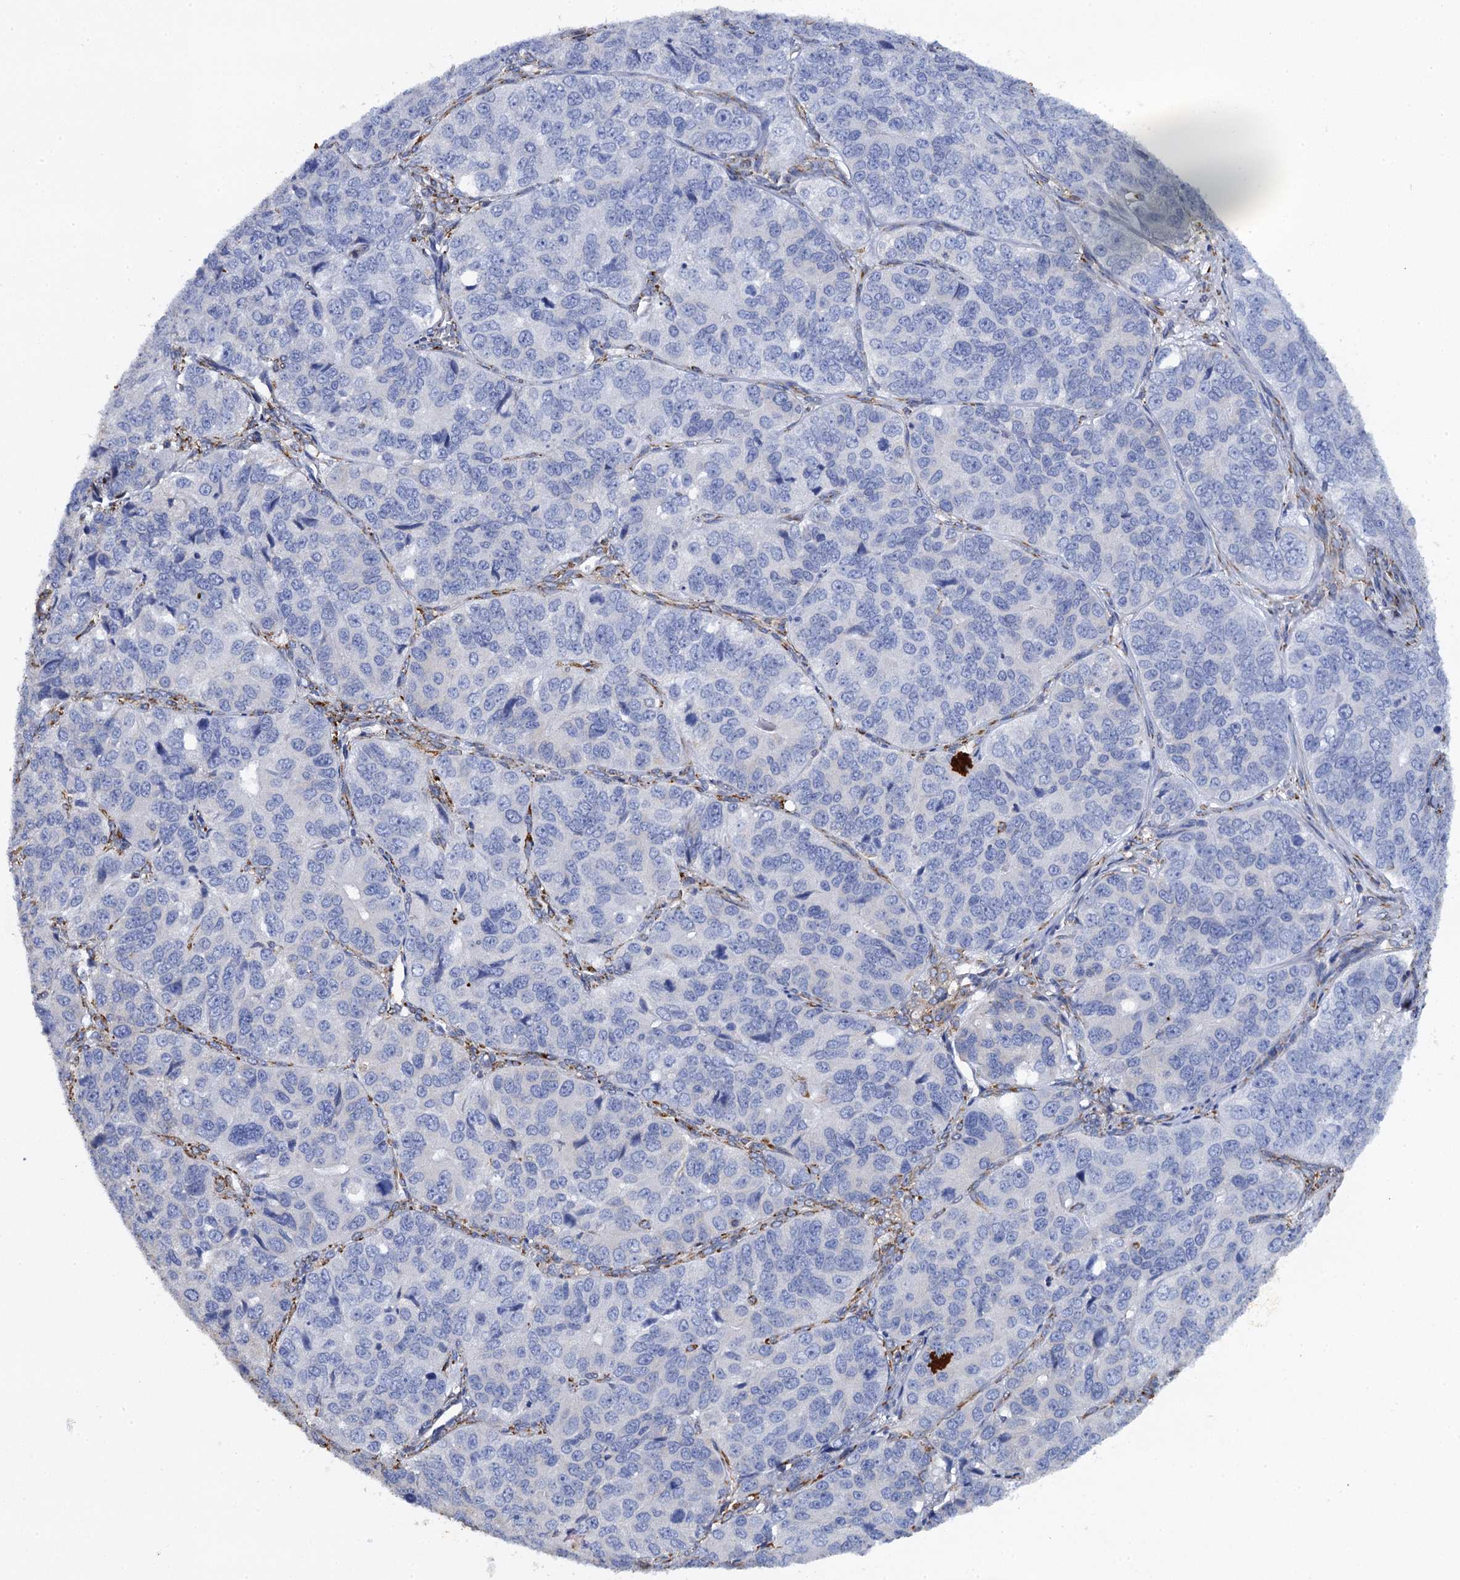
{"staining": {"intensity": "negative", "quantity": "none", "location": "none"}, "tissue": "ovarian cancer", "cell_type": "Tumor cells", "image_type": "cancer", "snomed": [{"axis": "morphology", "description": "Carcinoma, endometroid"}, {"axis": "topography", "description": "Ovary"}], "caption": "This is an IHC micrograph of ovarian endometroid carcinoma. There is no positivity in tumor cells.", "gene": "POGLUT3", "patient": {"sex": "female", "age": 51}}